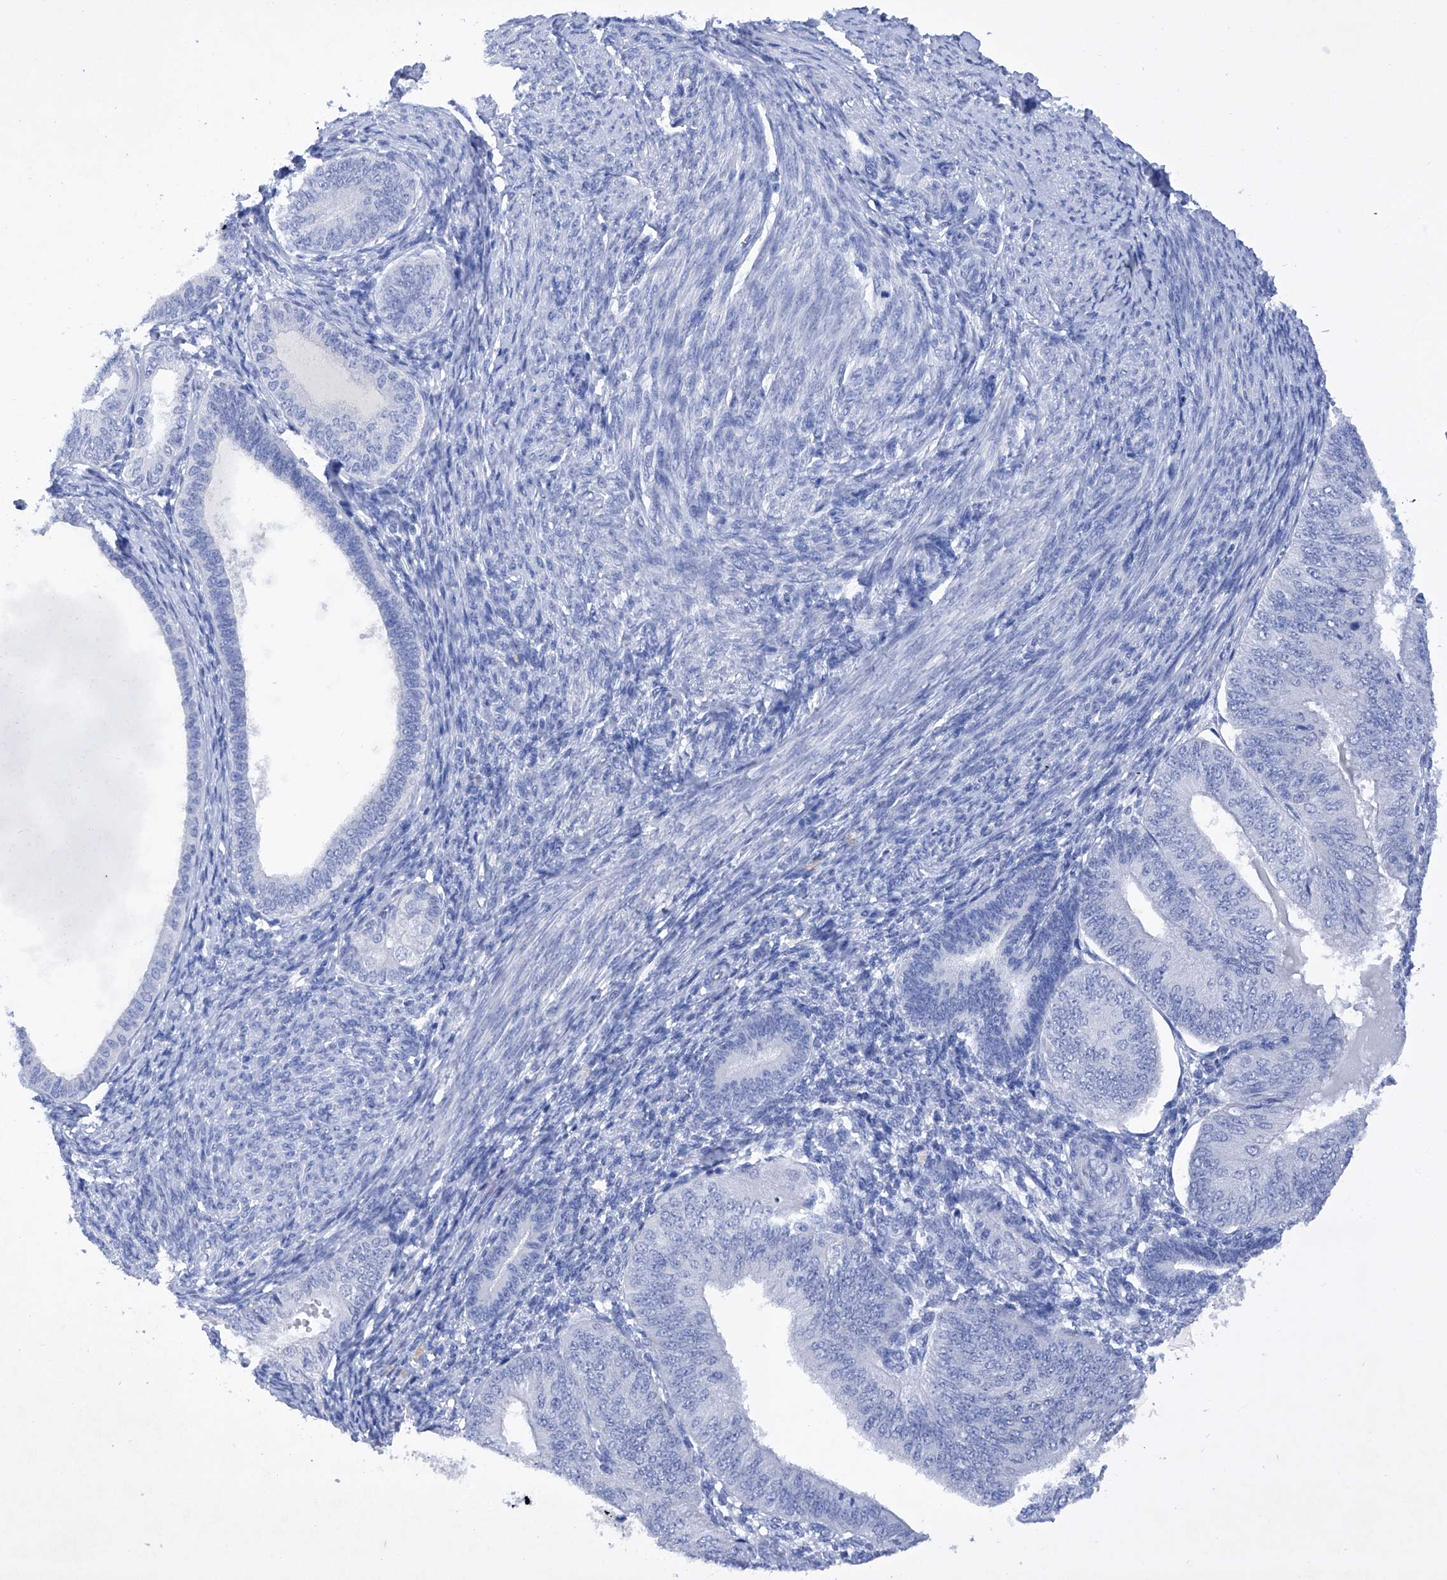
{"staining": {"intensity": "negative", "quantity": "none", "location": "none"}, "tissue": "endometrial cancer", "cell_type": "Tumor cells", "image_type": "cancer", "snomed": [{"axis": "morphology", "description": "Adenocarcinoma, NOS"}, {"axis": "topography", "description": "Endometrium"}], "caption": "This is an immunohistochemistry (IHC) histopathology image of human adenocarcinoma (endometrial). There is no expression in tumor cells.", "gene": "BARX2", "patient": {"sex": "female", "age": 58}}